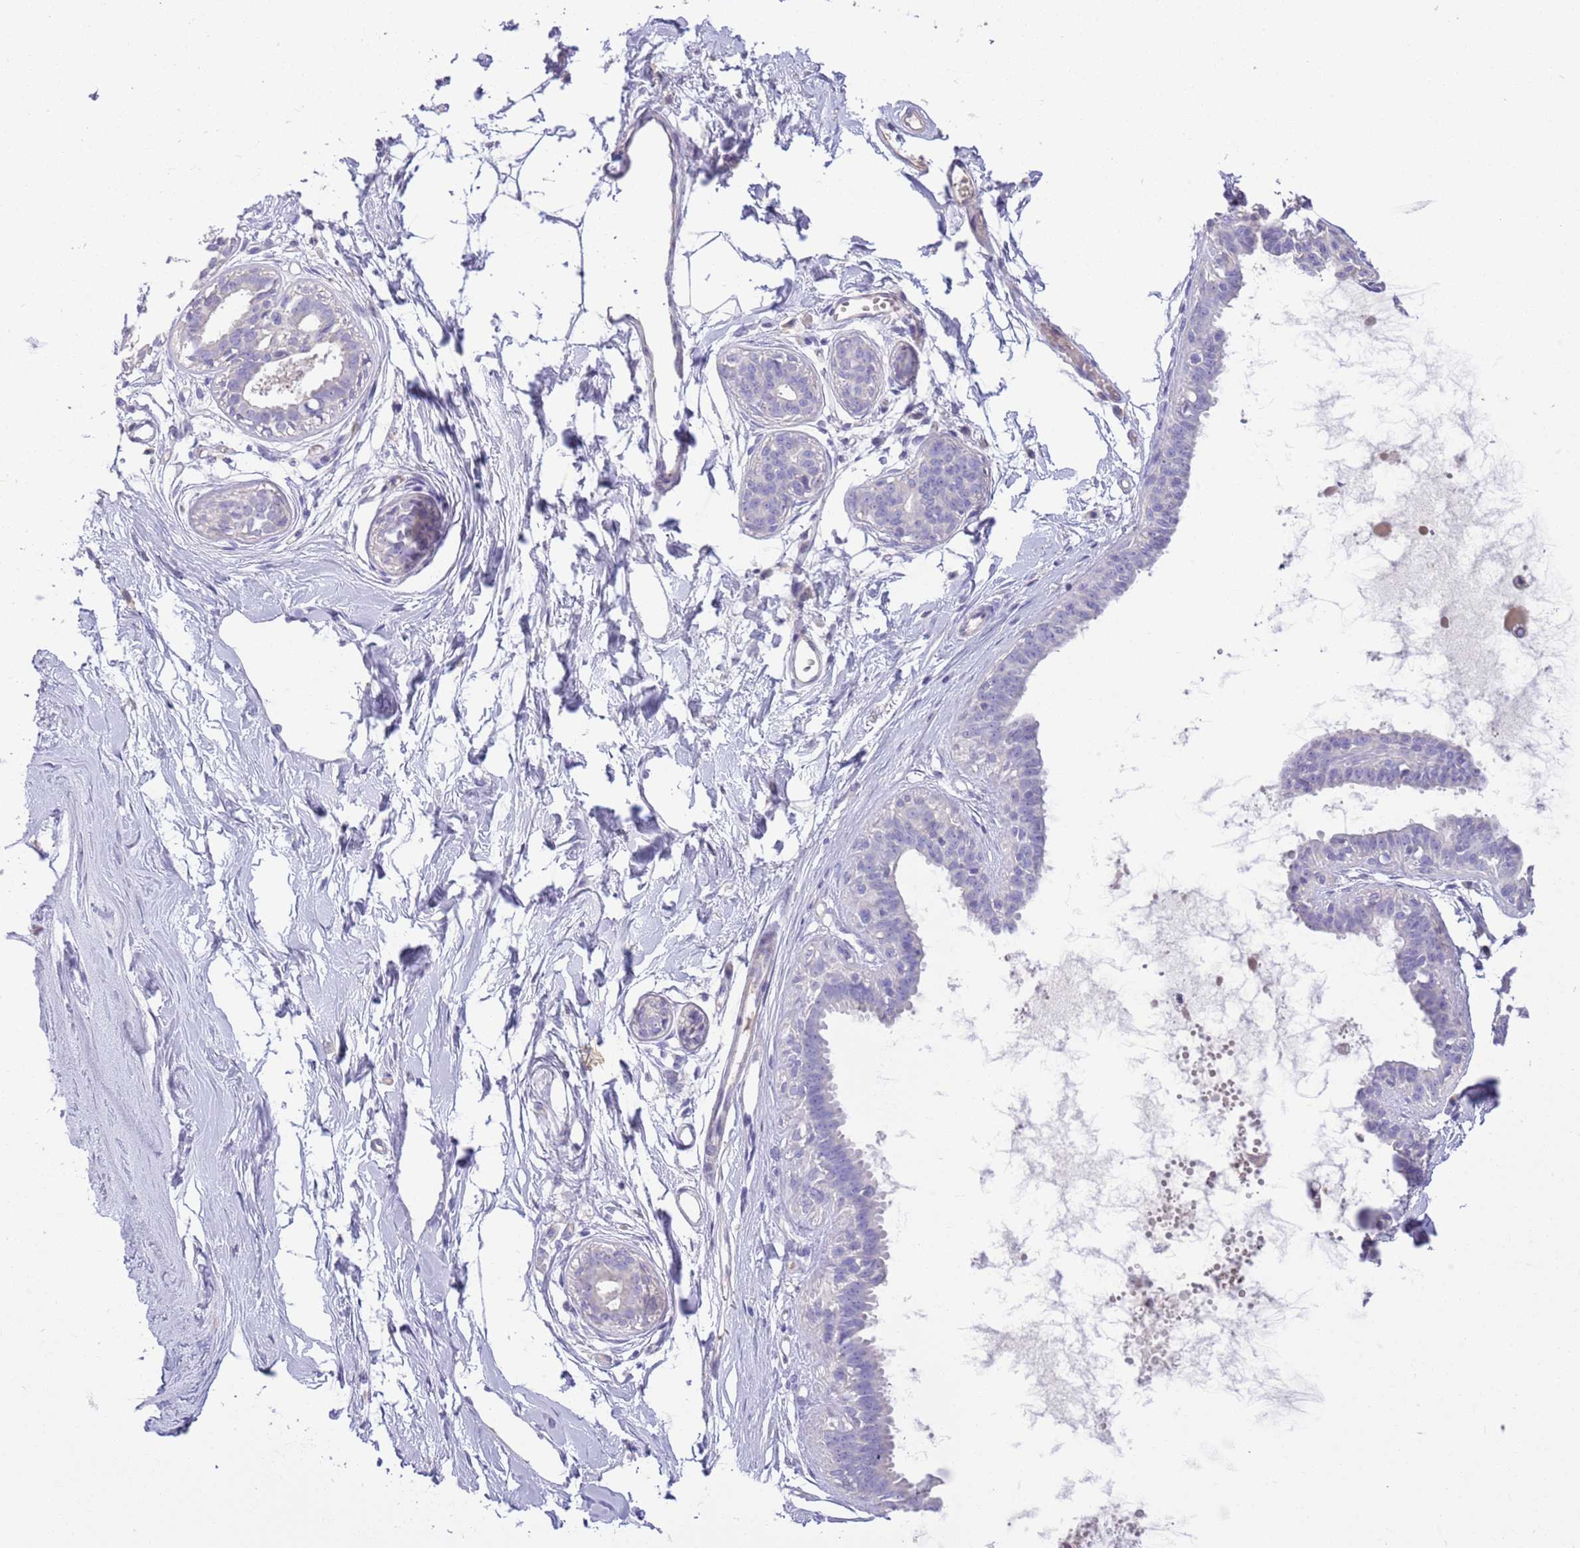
{"staining": {"intensity": "negative", "quantity": "none", "location": "none"}, "tissue": "breast", "cell_type": "Adipocytes", "image_type": "normal", "snomed": [{"axis": "morphology", "description": "Normal tissue, NOS"}, {"axis": "topography", "description": "Breast"}], "caption": "Immunohistochemical staining of unremarkable breast displays no significant positivity in adipocytes.", "gene": "SFTPA1", "patient": {"sex": "female", "age": 45}}